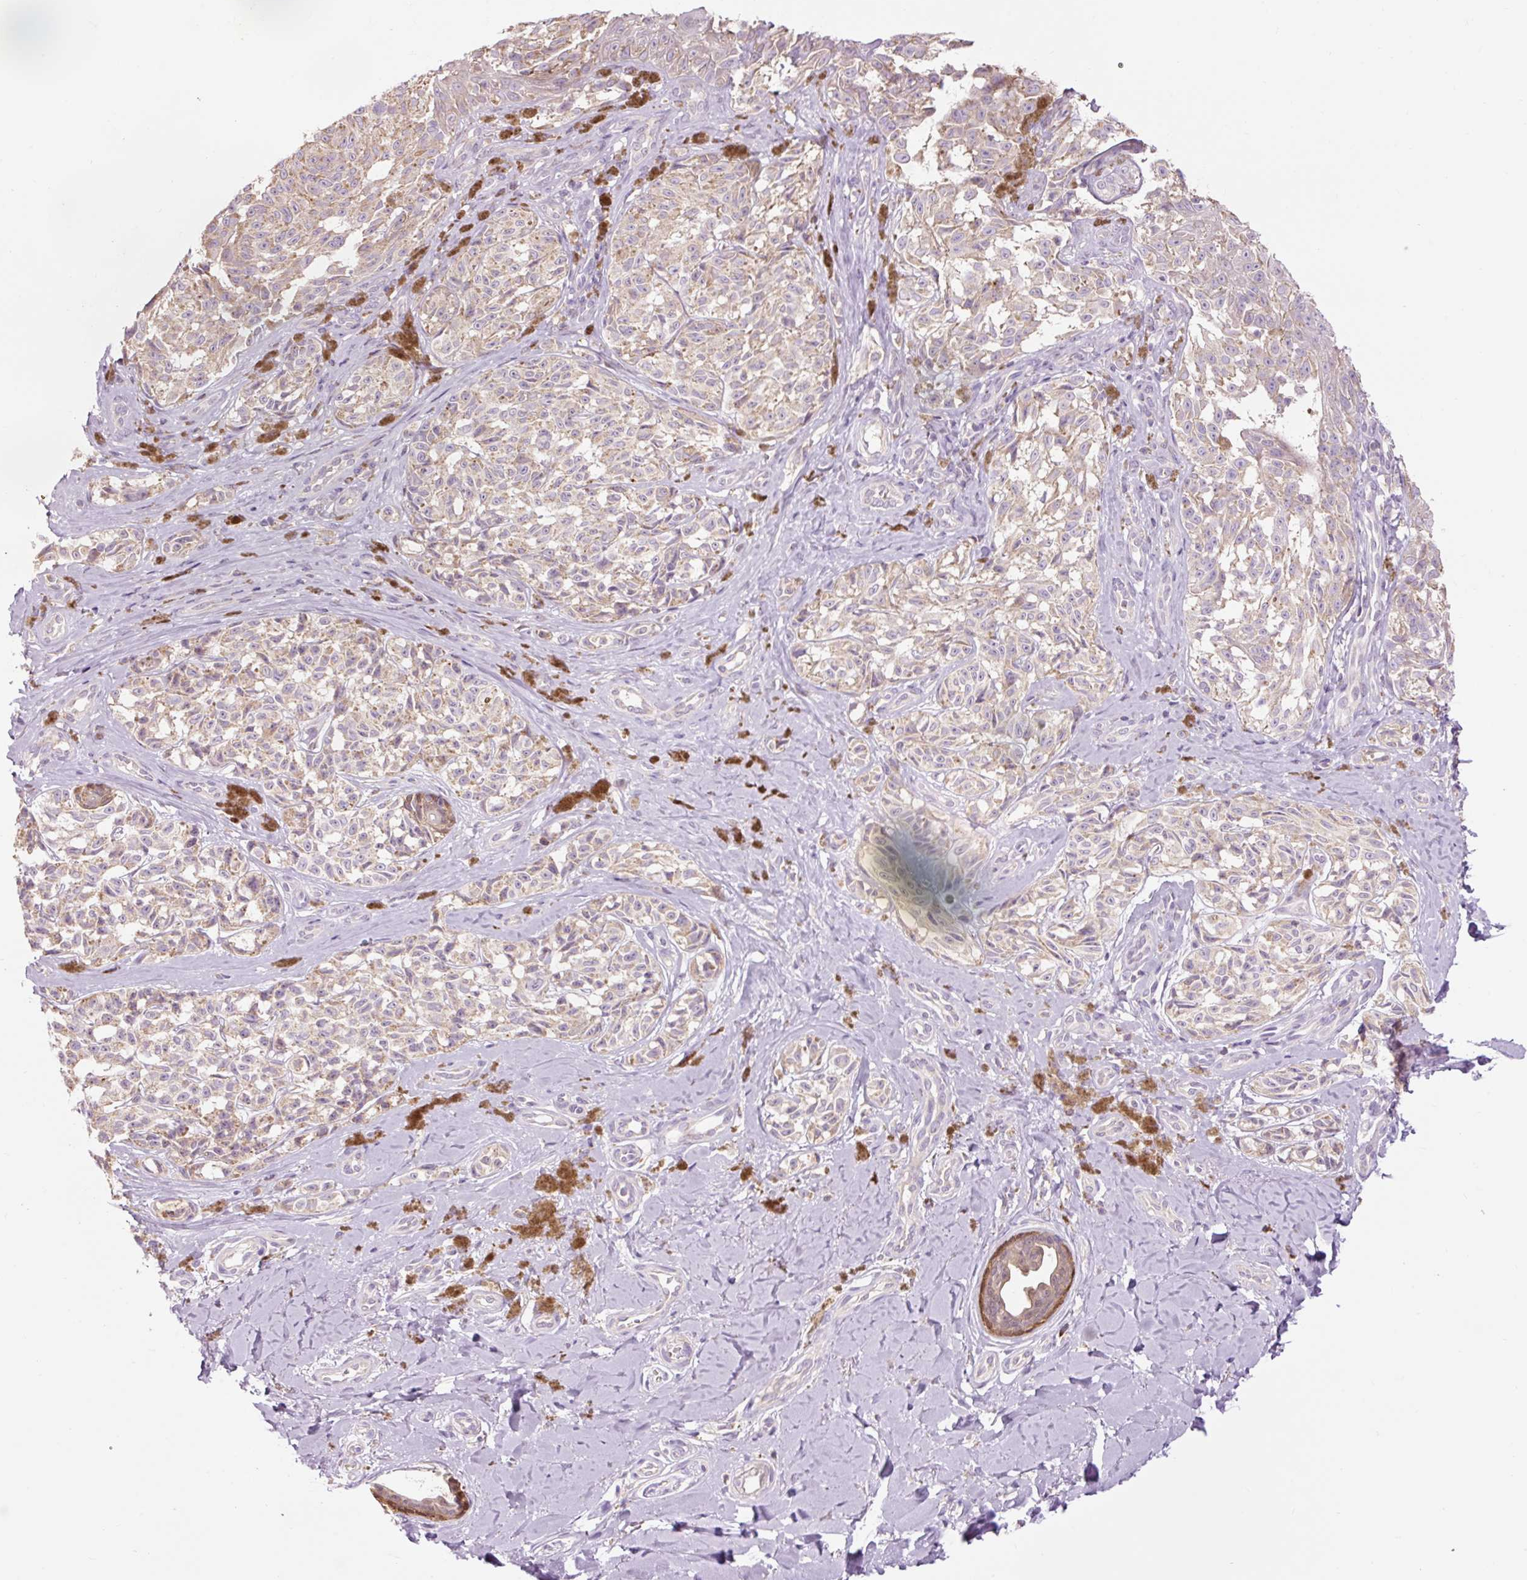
{"staining": {"intensity": "weak", "quantity": ">75%", "location": "cytoplasmic/membranous"}, "tissue": "melanoma", "cell_type": "Tumor cells", "image_type": "cancer", "snomed": [{"axis": "morphology", "description": "Malignant melanoma, NOS"}, {"axis": "topography", "description": "Skin"}], "caption": "Melanoma stained with immunohistochemistry (IHC) exhibits weak cytoplasmic/membranous staining in about >75% of tumor cells. (DAB = brown stain, brightfield microscopy at high magnification).", "gene": "PRDX5", "patient": {"sex": "female", "age": 65}}